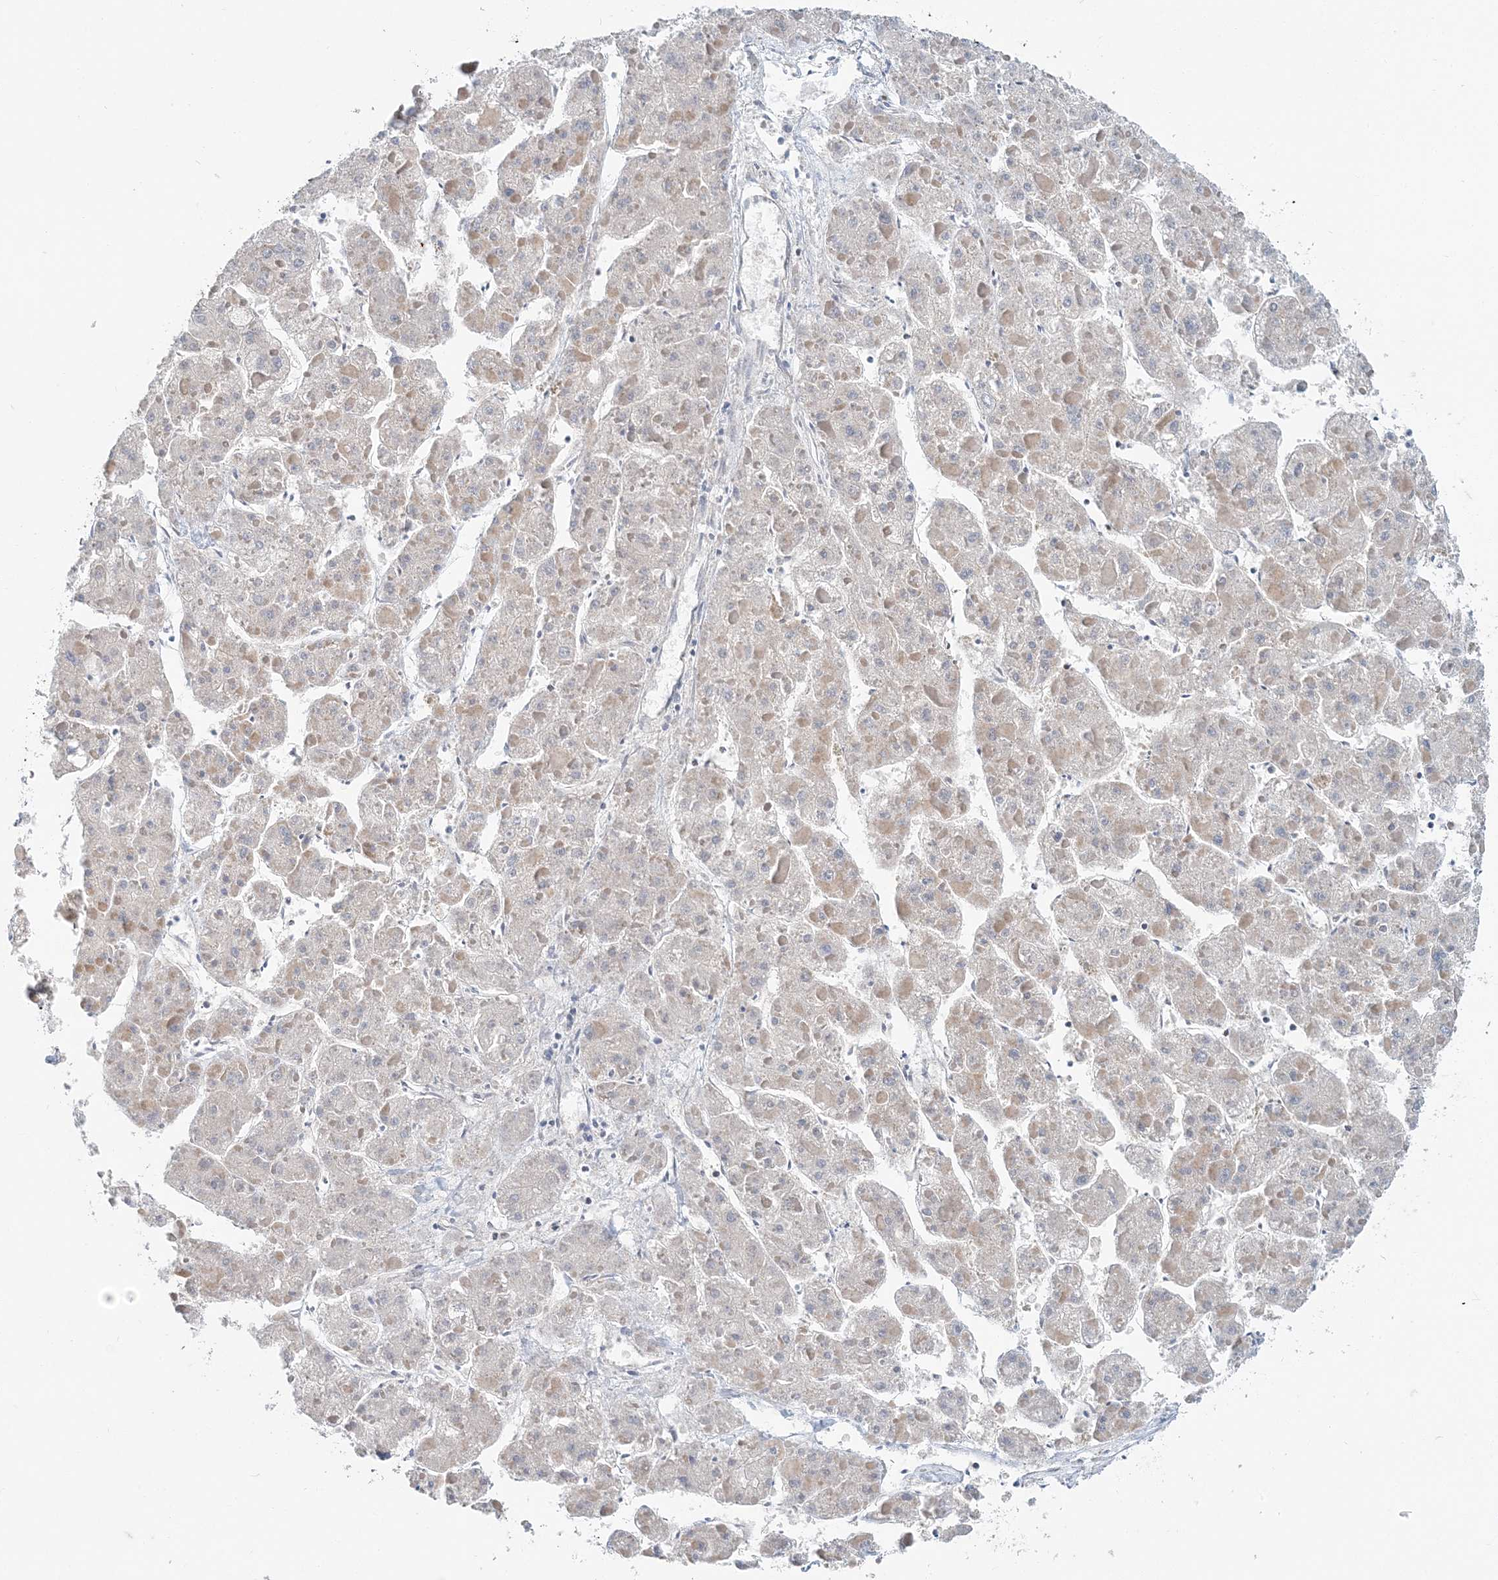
{"staining": {"intensity": "negative", "quantity": "none", "location": "none"}, "tissue": "liver cancer", "cell_type": "Tumor cells", "image_type": "cancer", "snomed": [{"axis": "morphology", "description": "Carcinoma, Hepatocellular, NOS"}, {"axis": "topography", "description": "Liver"}], "caption": "There is no significant positivity in tumor cells of liver cancer.", "gene": "MOB4", "patient": {"sex": "female", "age": 73}}